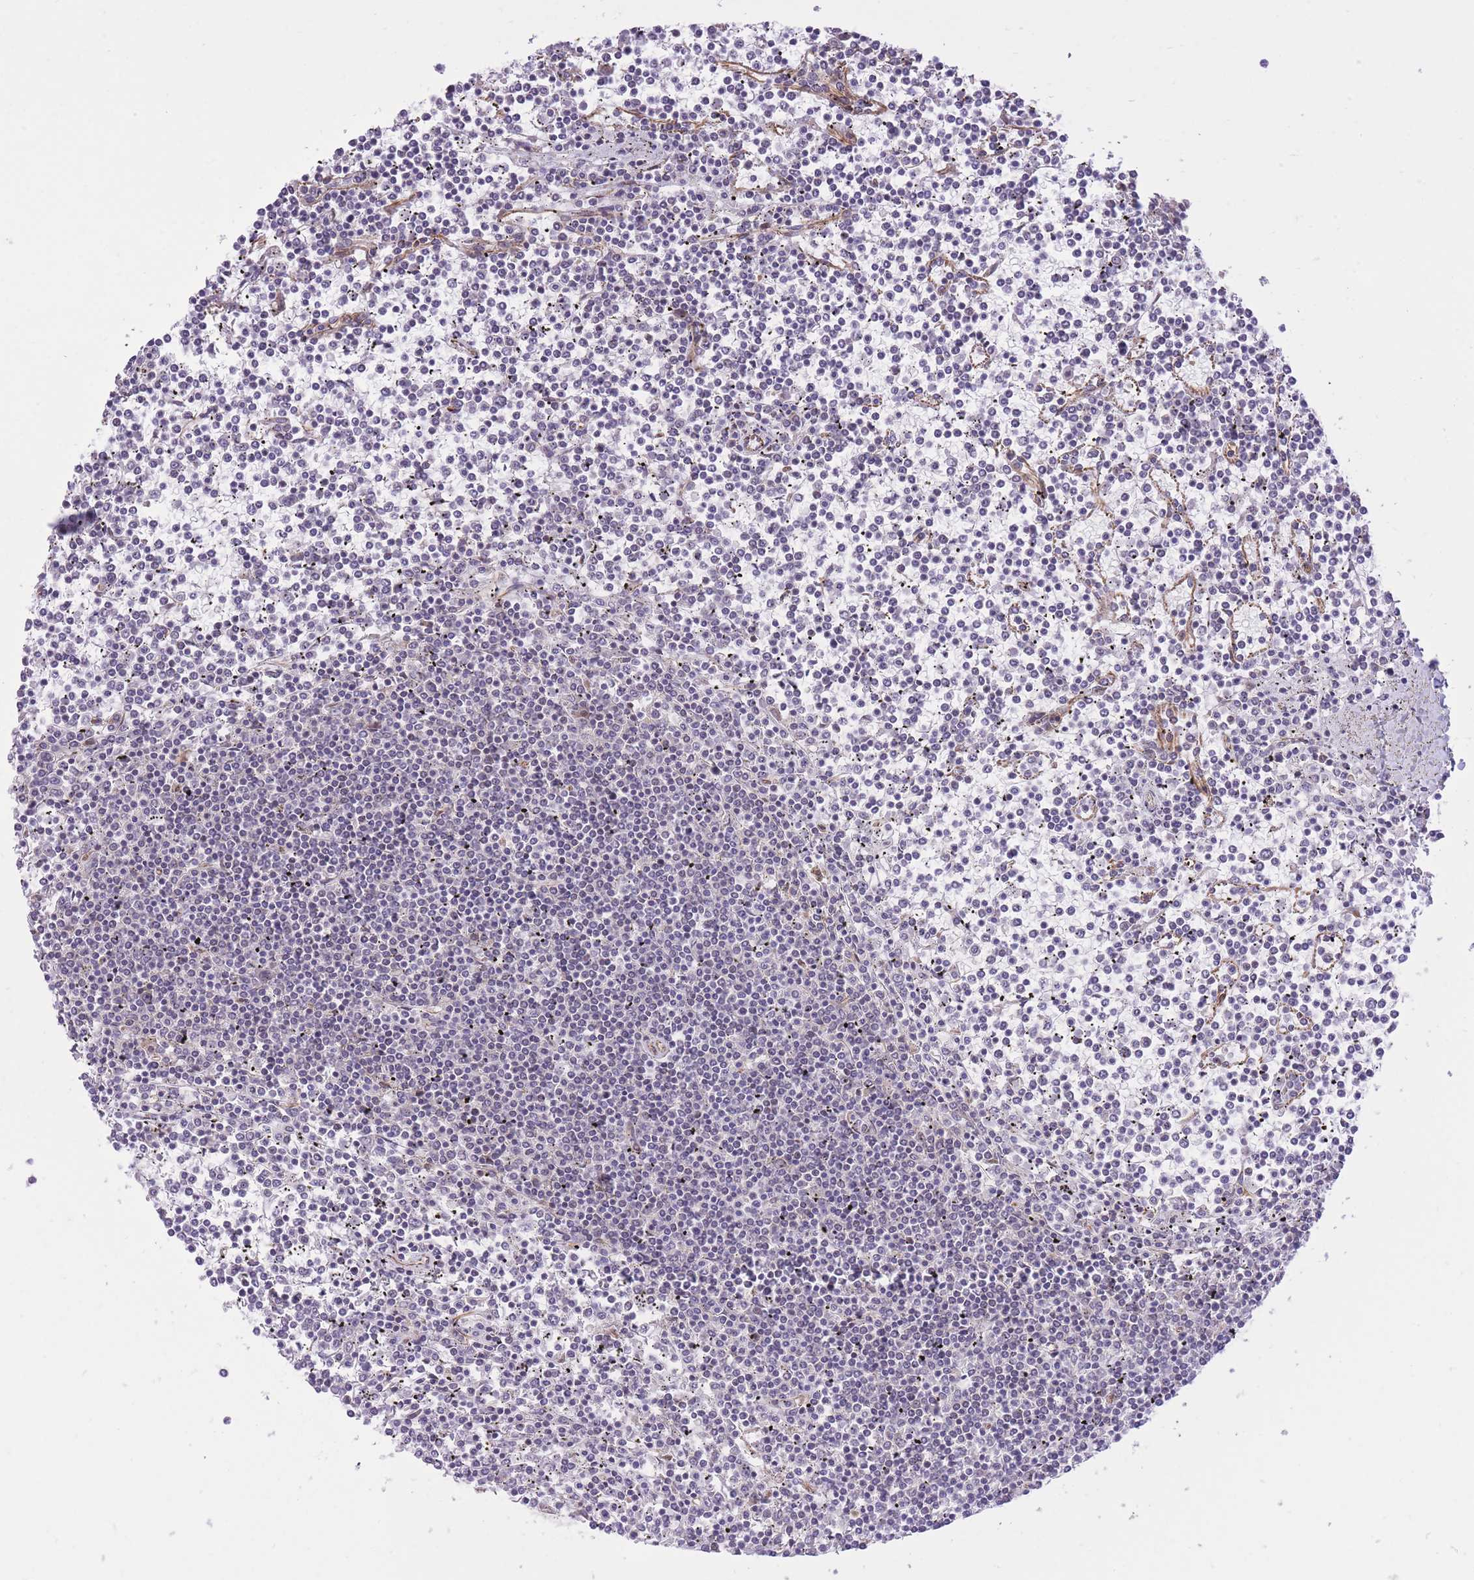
{"staining": {"intensity": "negative", "quantity": "none", "location": "none"}, "tissue": "lymphoma", "cell_type": "Tumor cells", "image_type": "cancer", "snomed": [{"axis": "morphology", "description": "Malignant lymphoma, non-Hodgkin's type, Low grade"}, {"axis": "topography", "description": "Spleen"}], "caption": "An image of human low-grade malignant lymphoma, non-Hodgkin's type is negative for staining in tumor cells.", "gene": "ELL", "patient": {"sex": "female", "age": 19}}